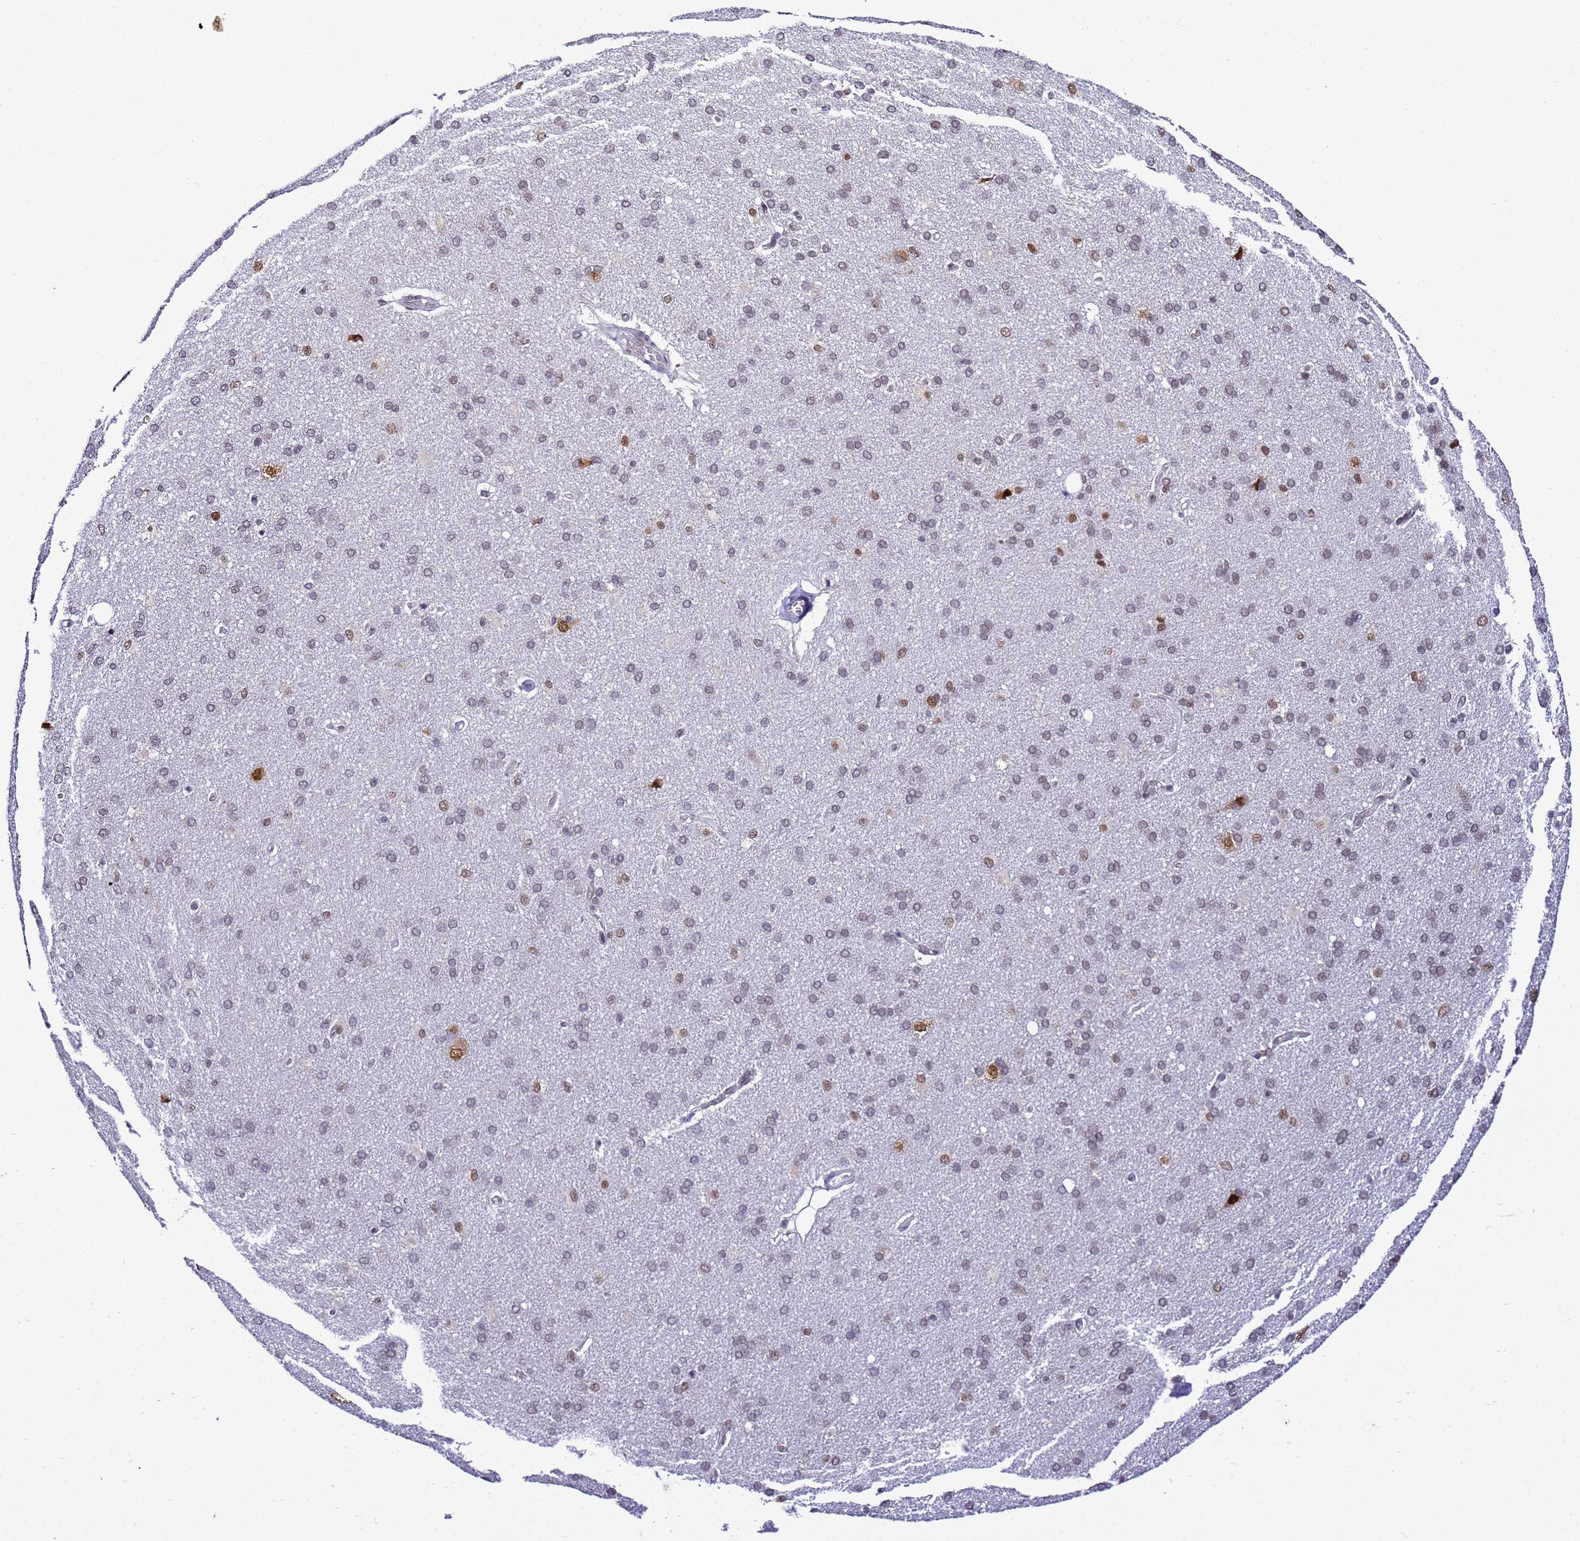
{"staining": {"intensity": "negative", "quantity": "none", "location": "none"}, "tissue": "cerebral cortex", "cell_type": "Endothelial cells", "image_type": "normal", "snomed": [{"axis": "morphology", "description": "Normal tissue, NOS"}, {"axis": "topography", "description": "Cerebral cortex"}], "caption": "Immunohistochemical staining of normal human cerebral cortex exhibits no significant positivity in endothelial cells. (Brightfield microscopy of DAB immunohistochemistry (IHC) at high magnification).", "gene": "SMN1", "patient": {"sex": "male", "age": 62}}